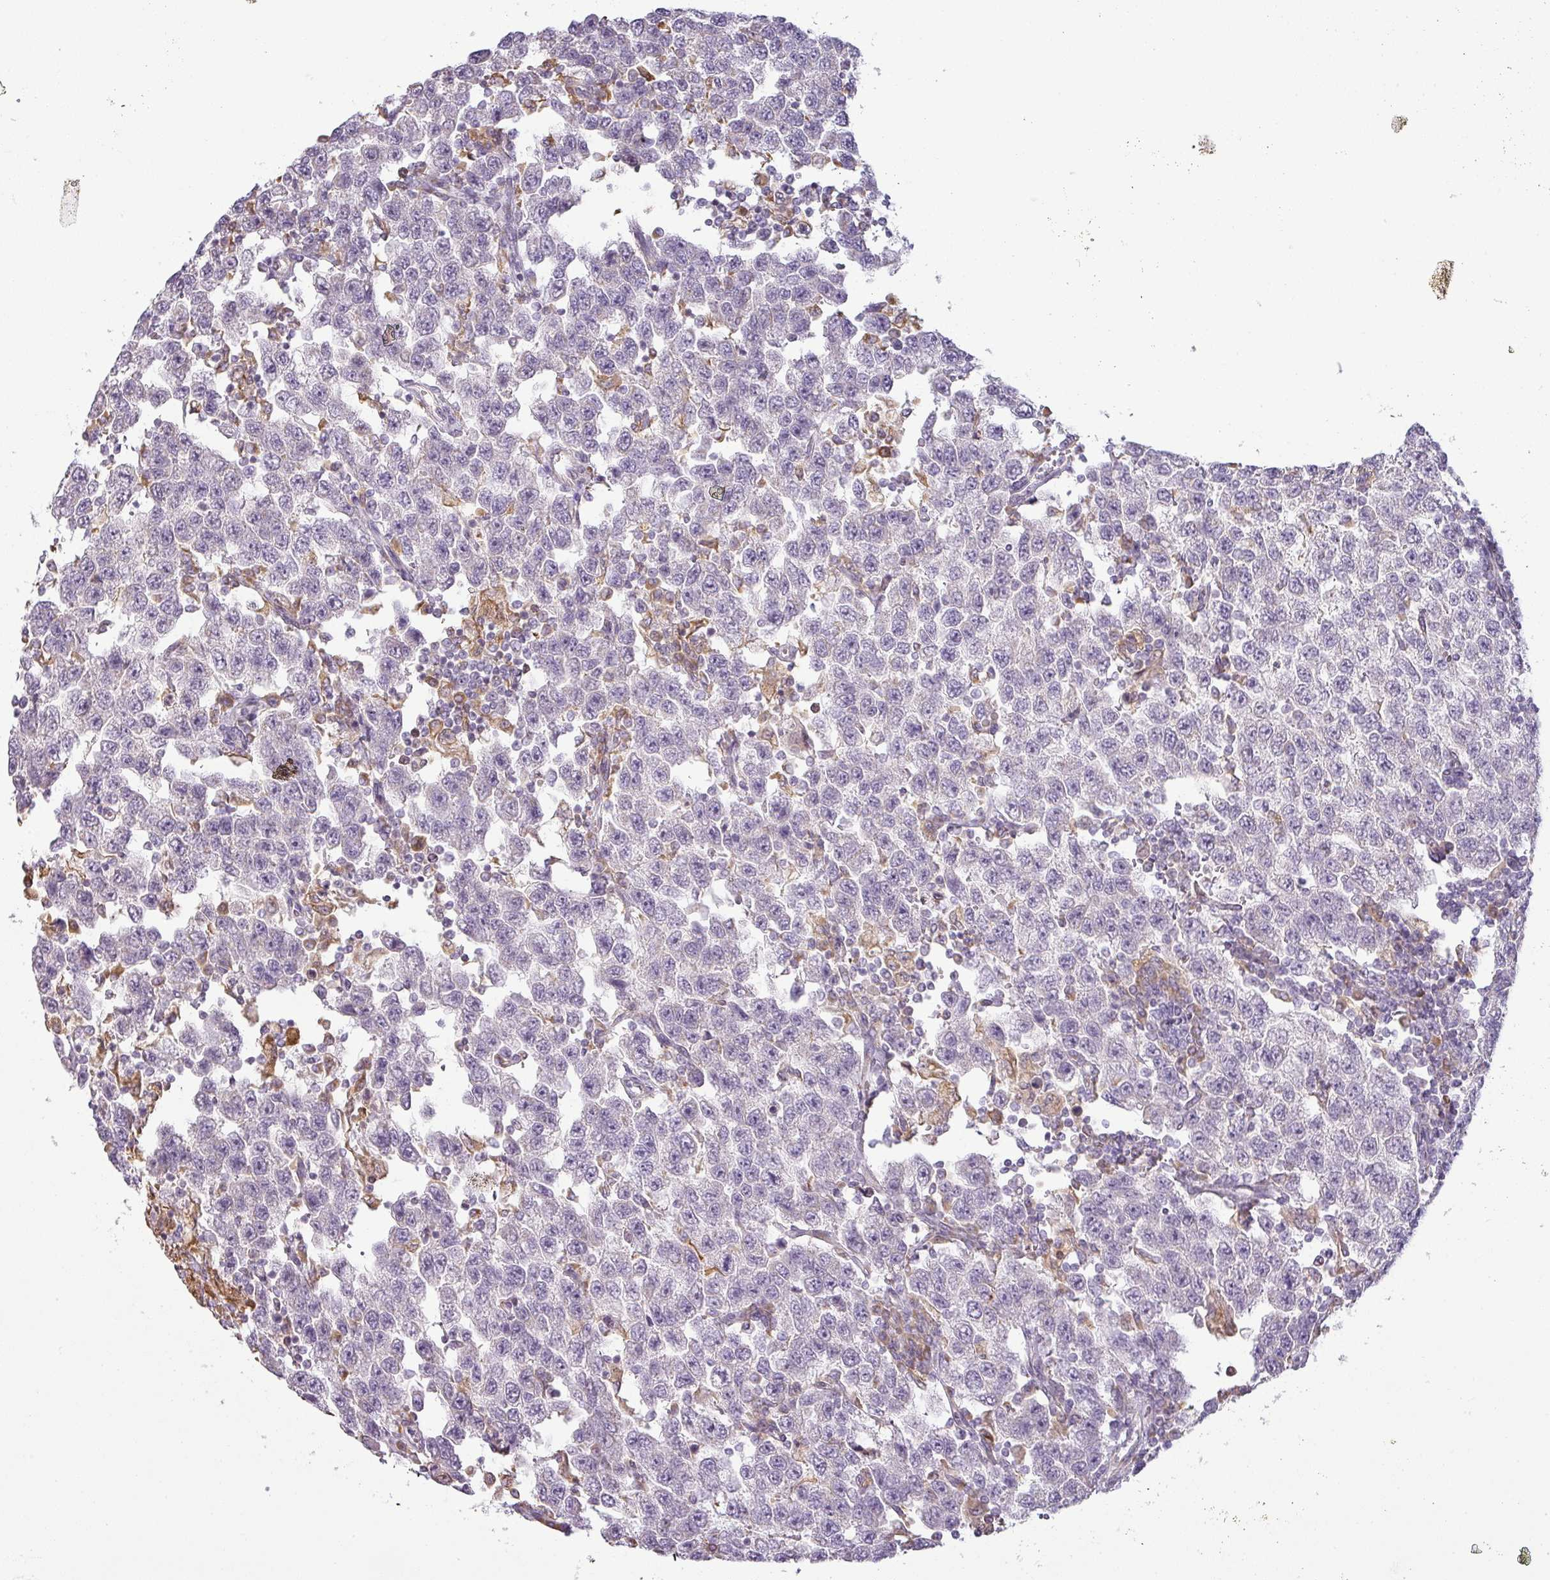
{"staining": {"intensity": "negative", "quantity": "none", "location": "none"}, "tissue": "testis cancer", "cell_type": "Tumor cells", "image_type": "cancer", "snomed": [{"axis": "morphology", "description": "Seminoma, NOS"}, {"axis": "topography", "description": "Testis"}], "caption": "Tumor cells are negative for brown protein staining in testis seminoma.", "gene": "CCDC144A", "patient": {"sex": "male", "age": 41}}